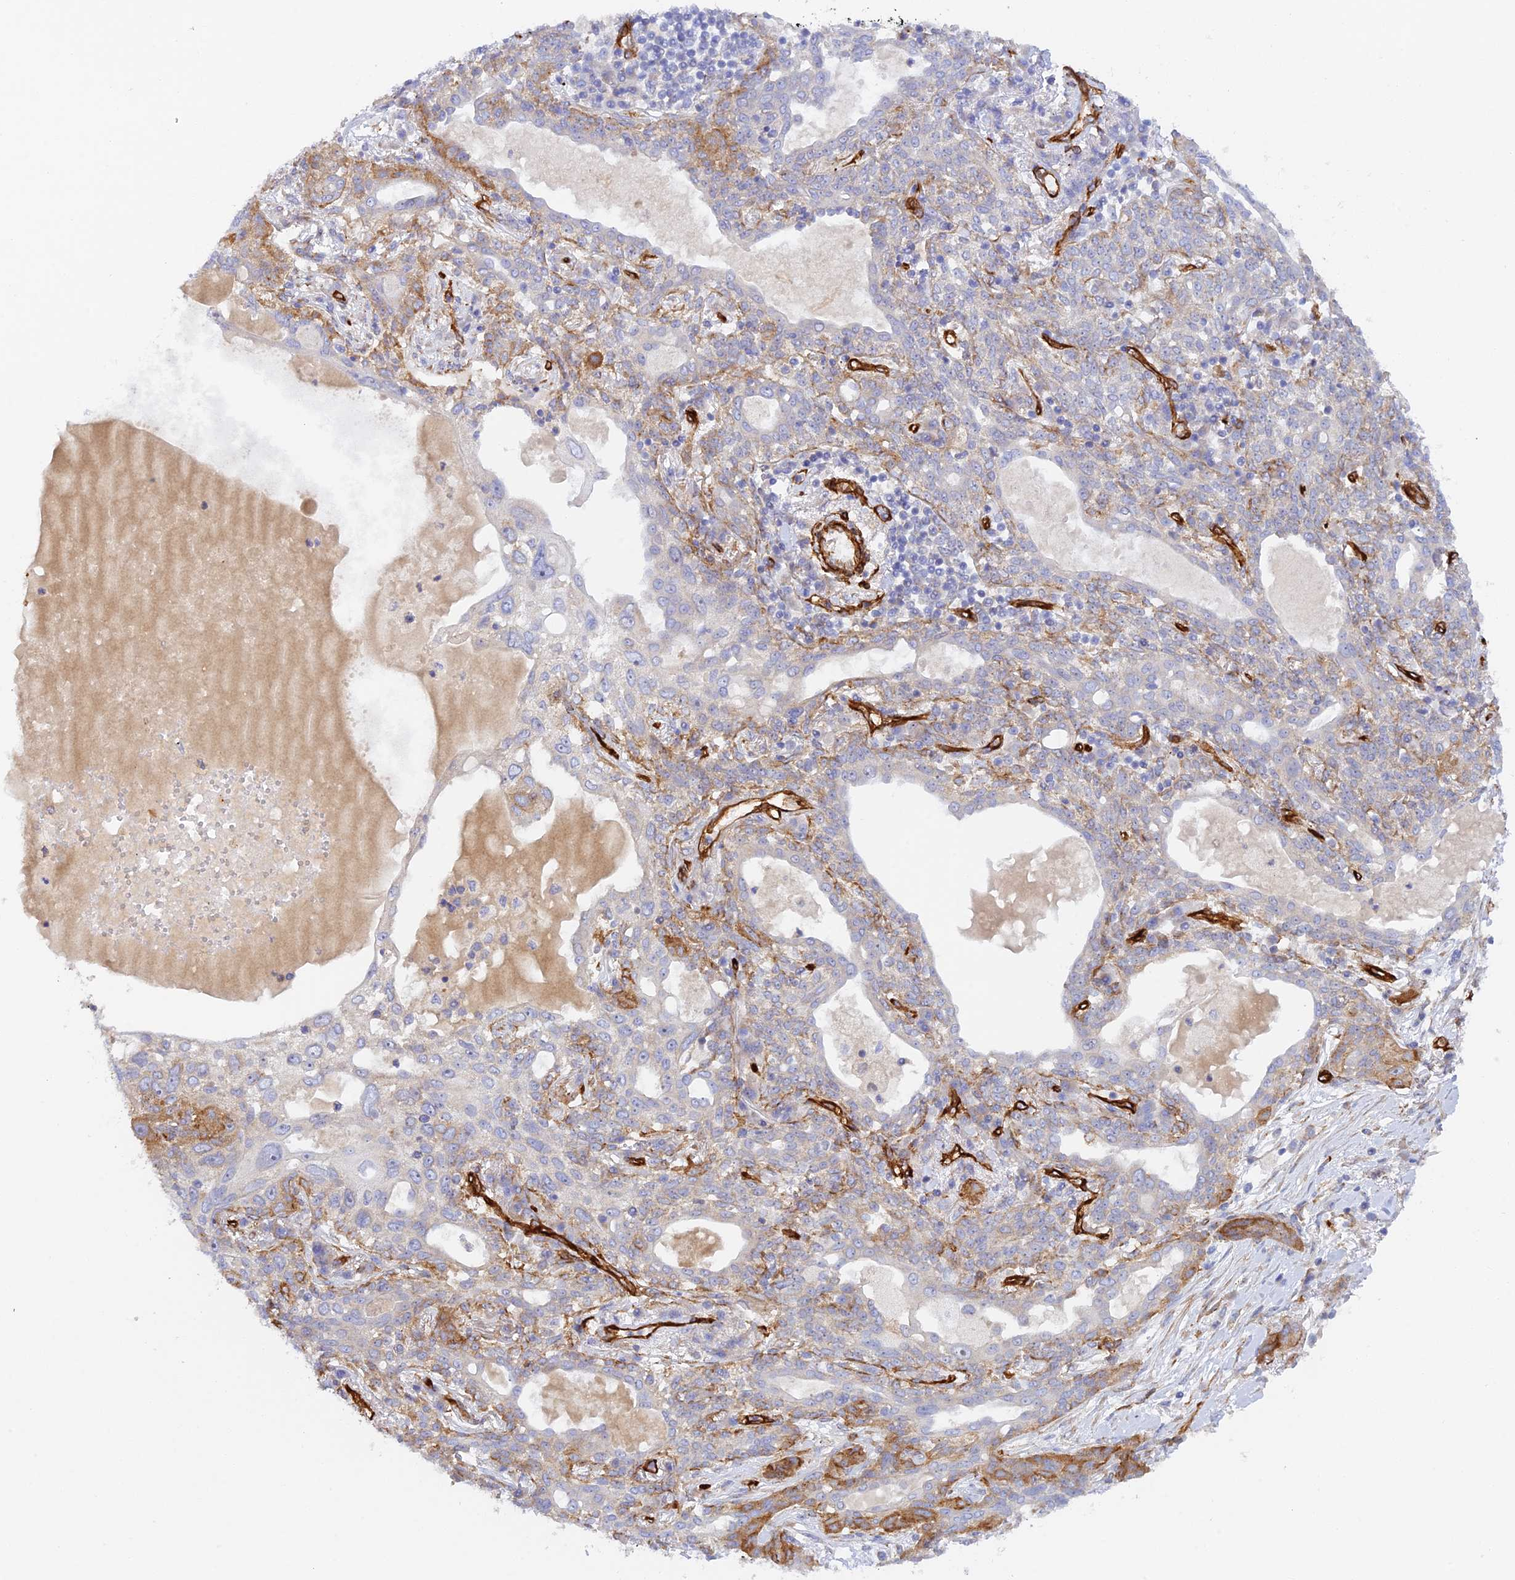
{"staining": {"intensity": "moderate", "quantity": "25%-75%", "location": "cytoplasmic/membranous"}, "tissue": "lung cancer", "cell_type": "Tumor cells", "image_type": "cancer", "snomed": [{"axis": "morphology", "description": "Squamous cell carcinoma, NOS"}, {"axis": "topography", "description": "Lung"}], "caption": "Approximately 25%-75% of tumor cells in human squamous cell carcinoma (lung) demonstrate moderate cytoplasmic/membranous protein expression as visualized by brown immunohistochemical staining.", "gene": "MYO9A", "patient": {"sex": "female", "age": 70}}